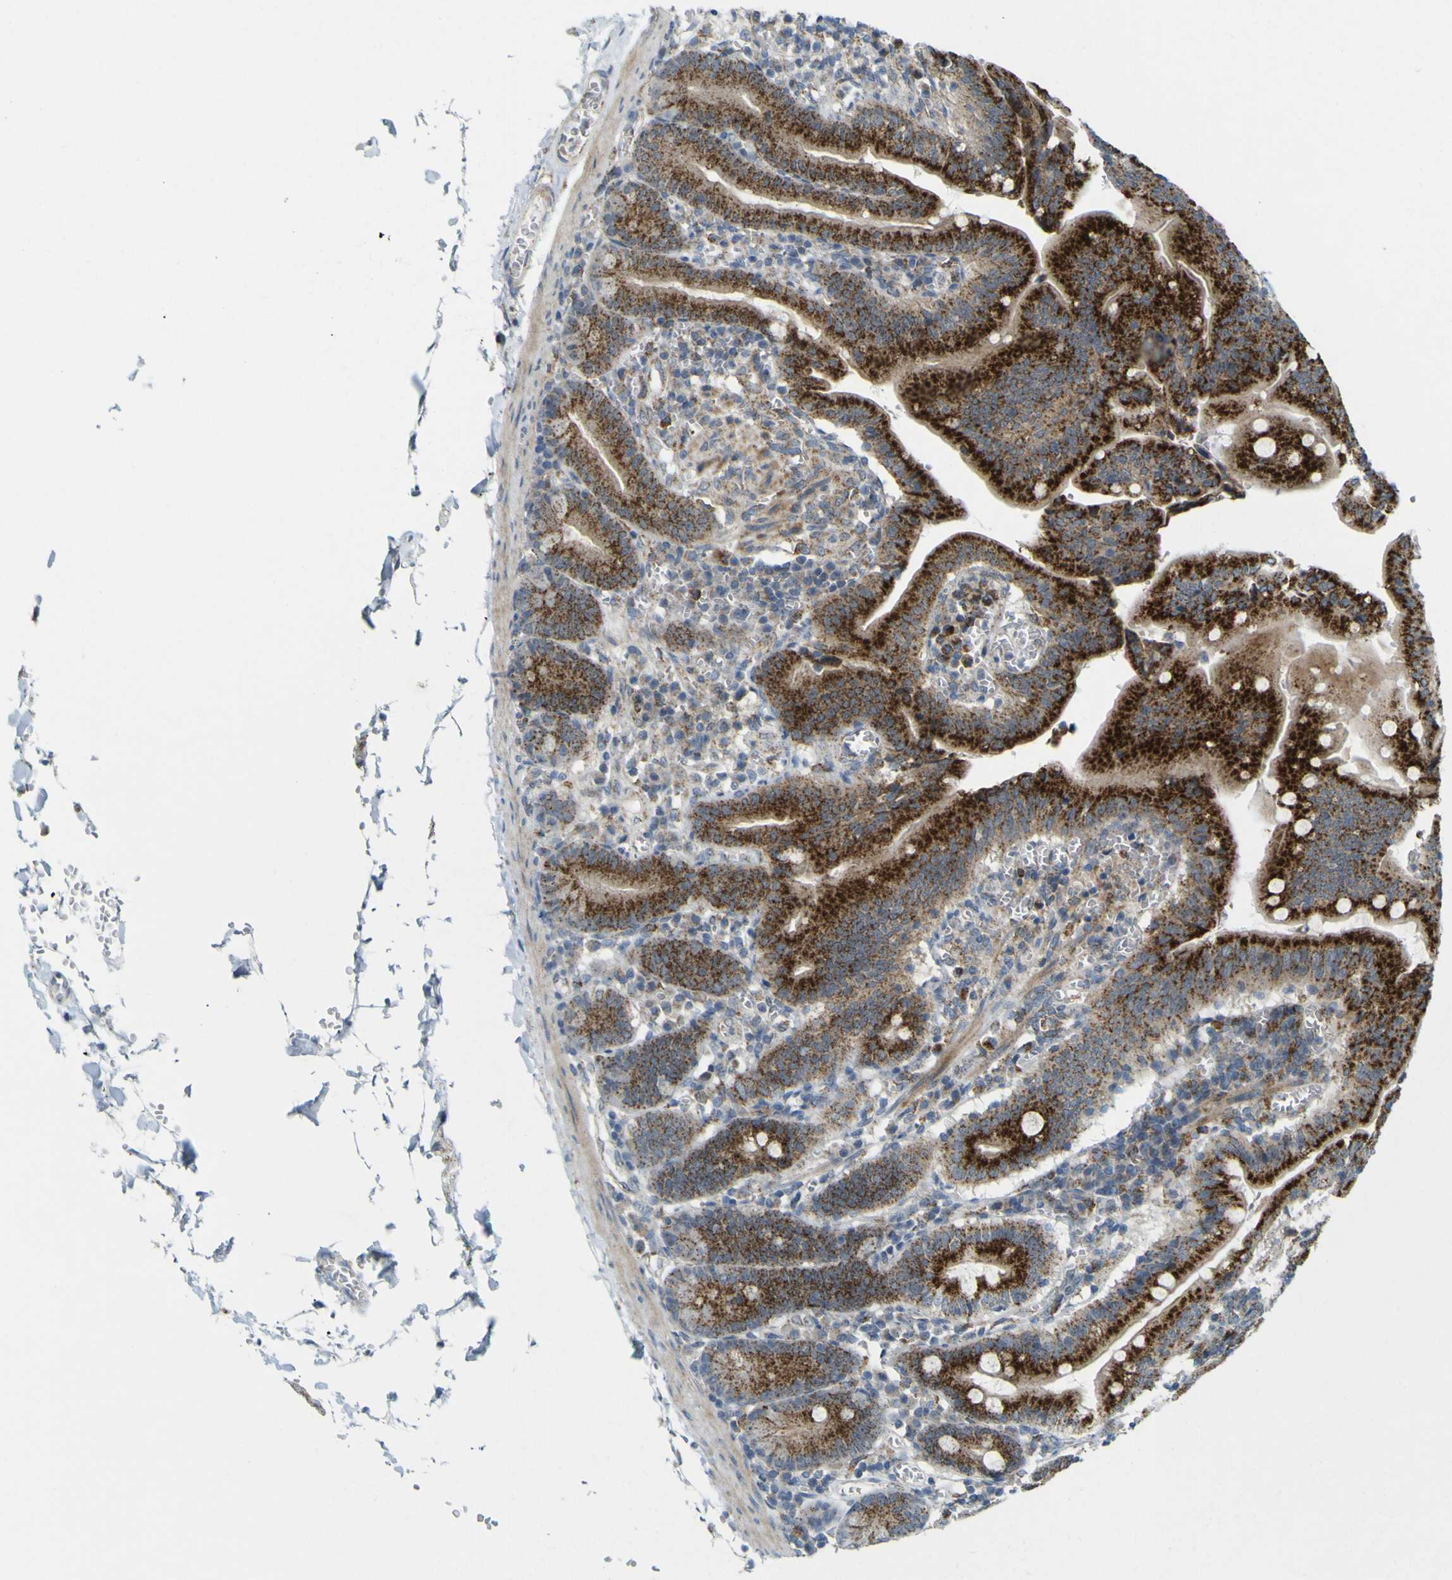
{"staining": {"intensity": "strong", "quantity": ">75%", "location": "cytoplasmic/membranous"}, "tissue": "small intestine", "cell_type": "Glandular cells", "image_type": "normal", "snomed": [{"axis": "morphology", "description": "Normal tissue, NOS"}, {"axis": "topography", "description": "Small intestine"}], "caption": "Immunohistochemistry histopathology image of normal small intestine stained for a protein (brown), which shows high levels of strong cytoplasmic/membranous expression in about >75% of glandular cells.", "gene": "ACBD5", "patient": {"sex": "male", "age": 71}}